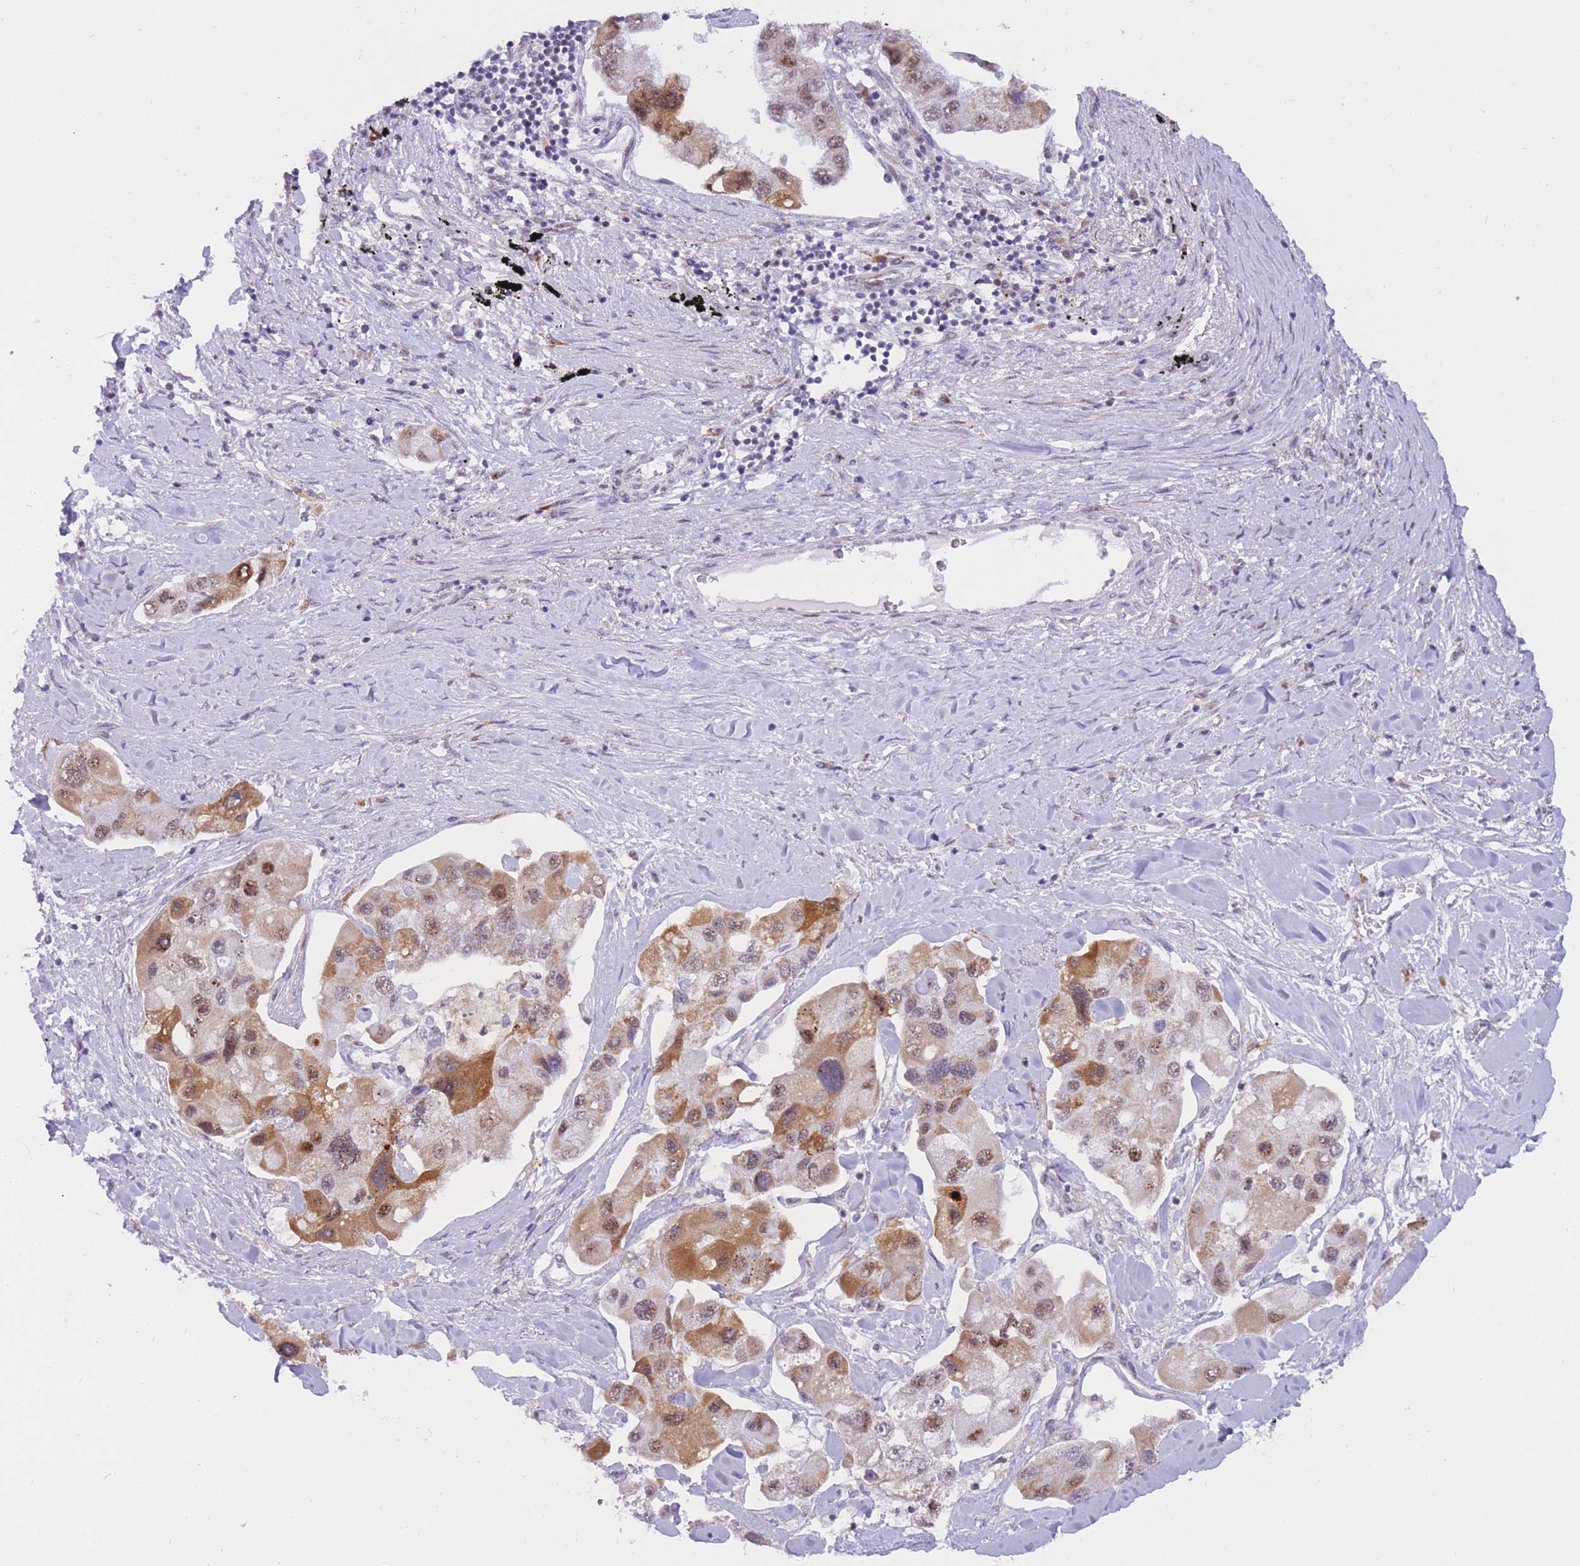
{"staining": {"intensity": "moderate", "quantity": ">75%", "location": "cytoplasmic/membranous,nuclear"}, "tissue": "lung cancer", "cell_type": "Tumor cells", "image_type": "cancer", "snomed": [{"axis": "morphology", "description": "Adenocarcinoma, NOS"}, {"axis": "topography", "description": "Lung"}], "caption": "Protein expression analysis of adenocarcinoma (lung) exhibits moderate cytoplasmic/membranous and nuclear staining in about >75% of tumor cells.", "gene": "CYP2B6", "patient": {"sex": "female", "age": 54}}